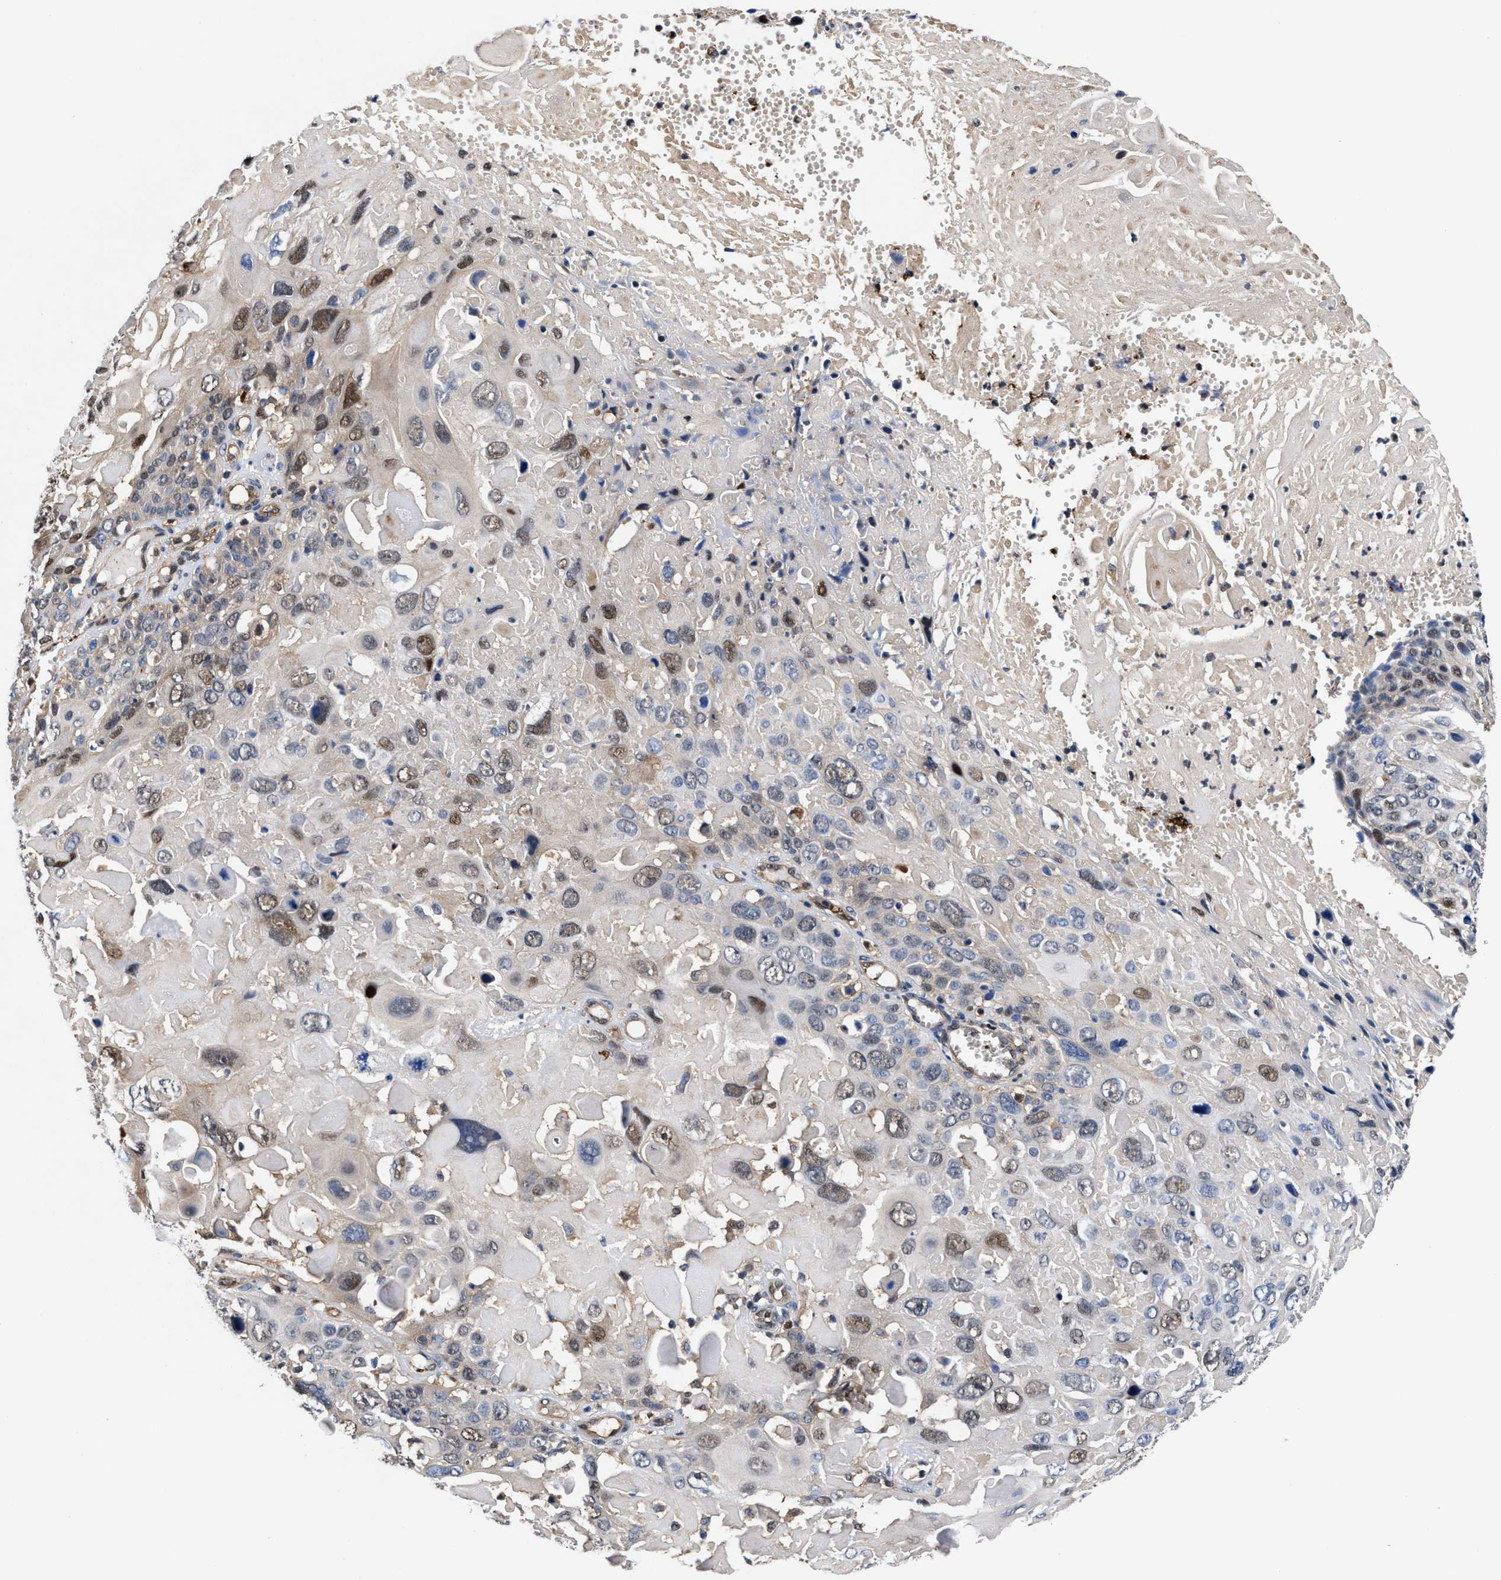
{"staining": {"intensity": "moderate", "quantity": "25%-75%", "location": "nuclear"}, "tissue": "cervical cancer", "cell_type": "Tumor cells", "image_type": "cancer", "snomed": [{"axis": "morphology", "description": "Squamous cell carcinoma, NOS"}, {"axis": "topography", "description": "Cervix"}], "caption": "Approximately 25%-75% of tumor cells in cervical cancer (squamous cell carcinoma) show moderate nuclear protein staining as visualized by brown immunohistochemical staining.", "gene": "ACLY", "patient": {"sex": "female", "age": 74}}